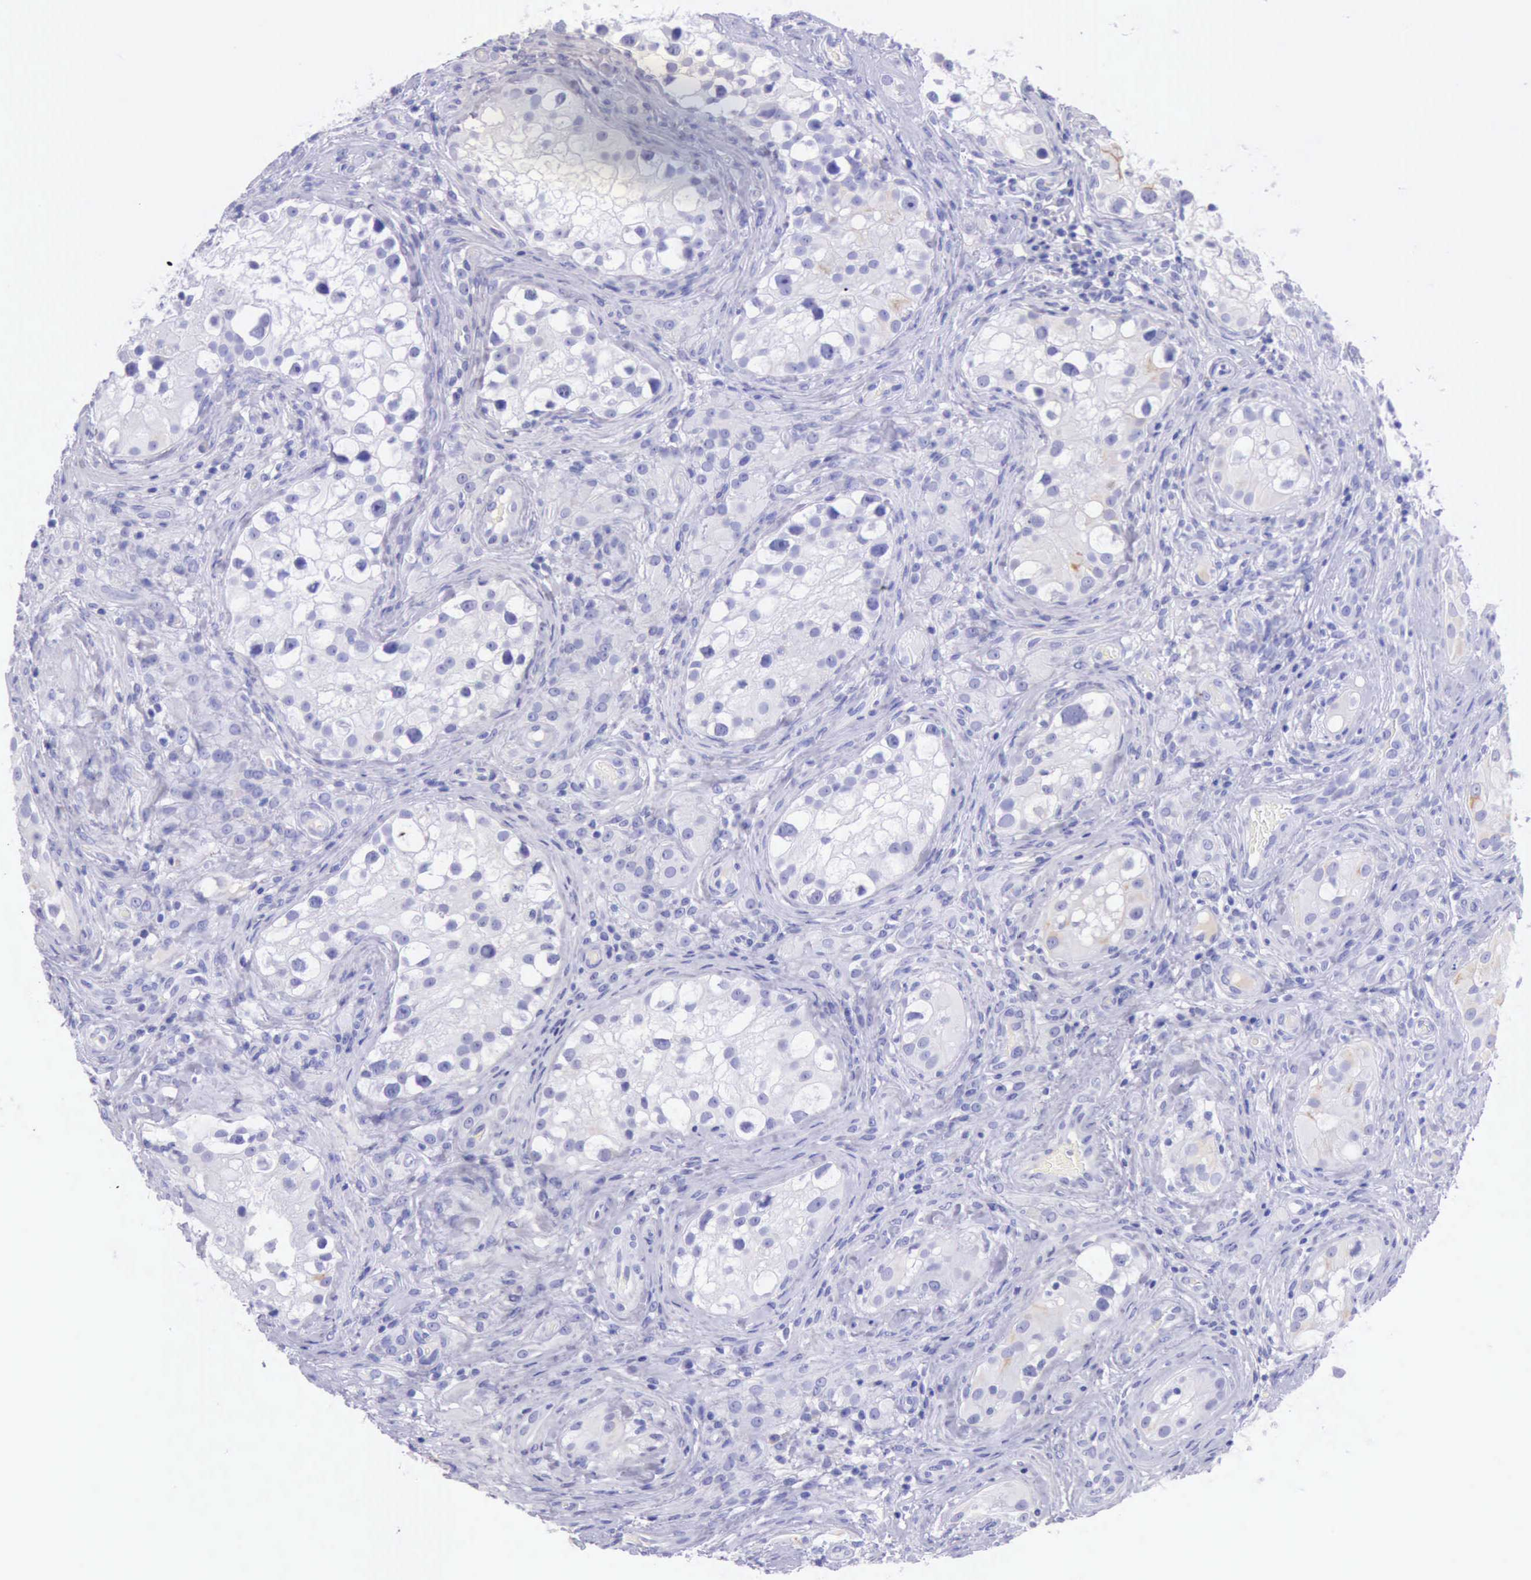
{"staining": {"intensity": "negative", "quantity": "none", "location": "none"}, "tissue": "testis cancer", "cell_type": "Tumor cells", "image_type": "cancer", "snomed": [{"axis": "morphology", "description": "Carcinoma, Embryonal, NOS"}, {"axis": "topography", "description": "Testis"}], "caption": "DAB immunohistochemical staining of human testis embryonal carcinoma shows no significant expression in tumor cells.", "gene": "KRT8", "patient": {"sex": "male", "age": 31}}